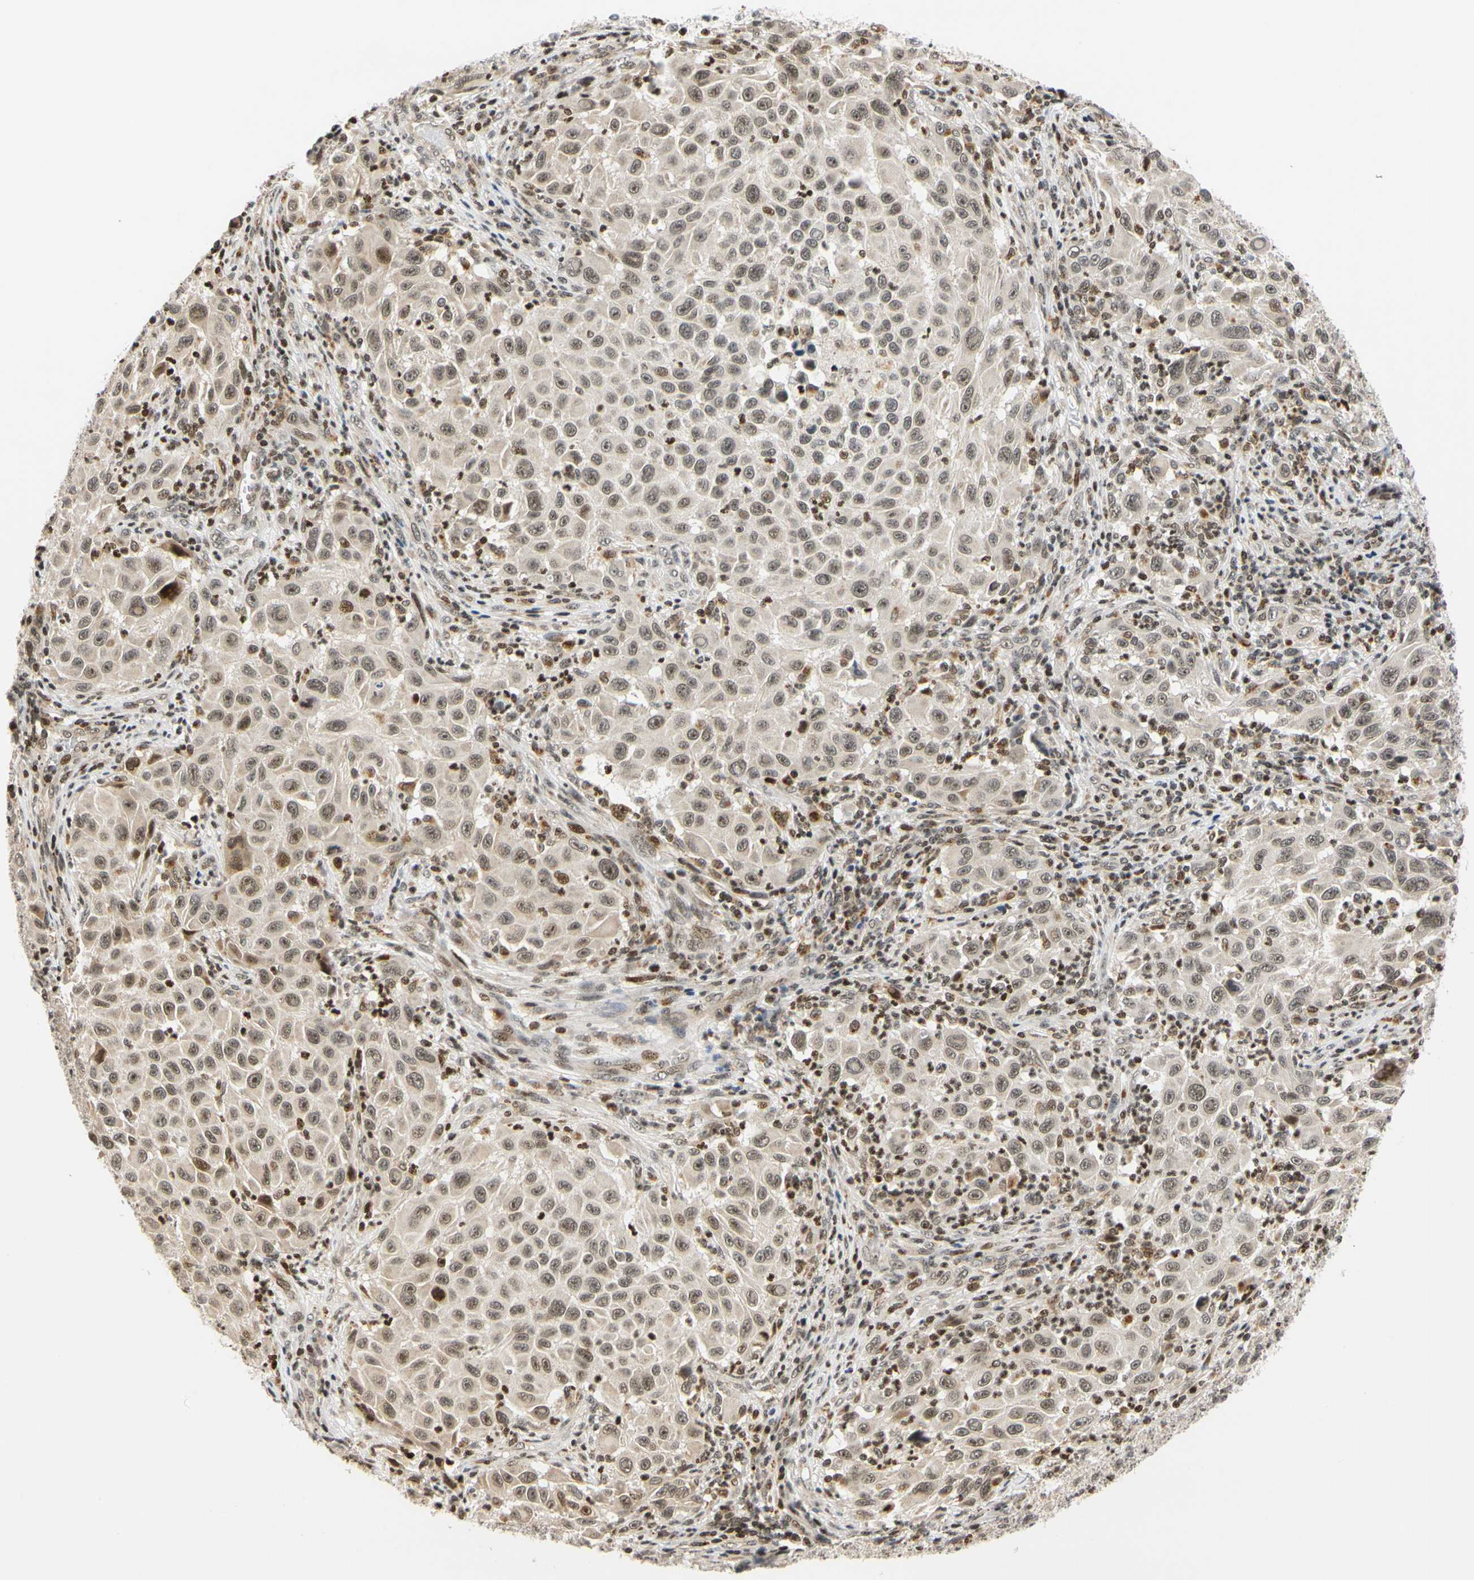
{"staining": {"intensity": "weak", "quantity": ">75%", "location": "nuclear"}, "tissue": "melanoma", "cell_type": "Tumor cells", "image_type": "cancer", "snomed": [{"axis": "morphology", "description": "Malignant melanoma, Metastatic site"}, {"axis": "topography", "description": "Lymph node"}], "caption": "Weak nuclear expression is present in about >75% of tumor cells in malignant melanoma (metastatic site).", "gene": "CDK7", "patient": {"sex": "male", "age": 61}}